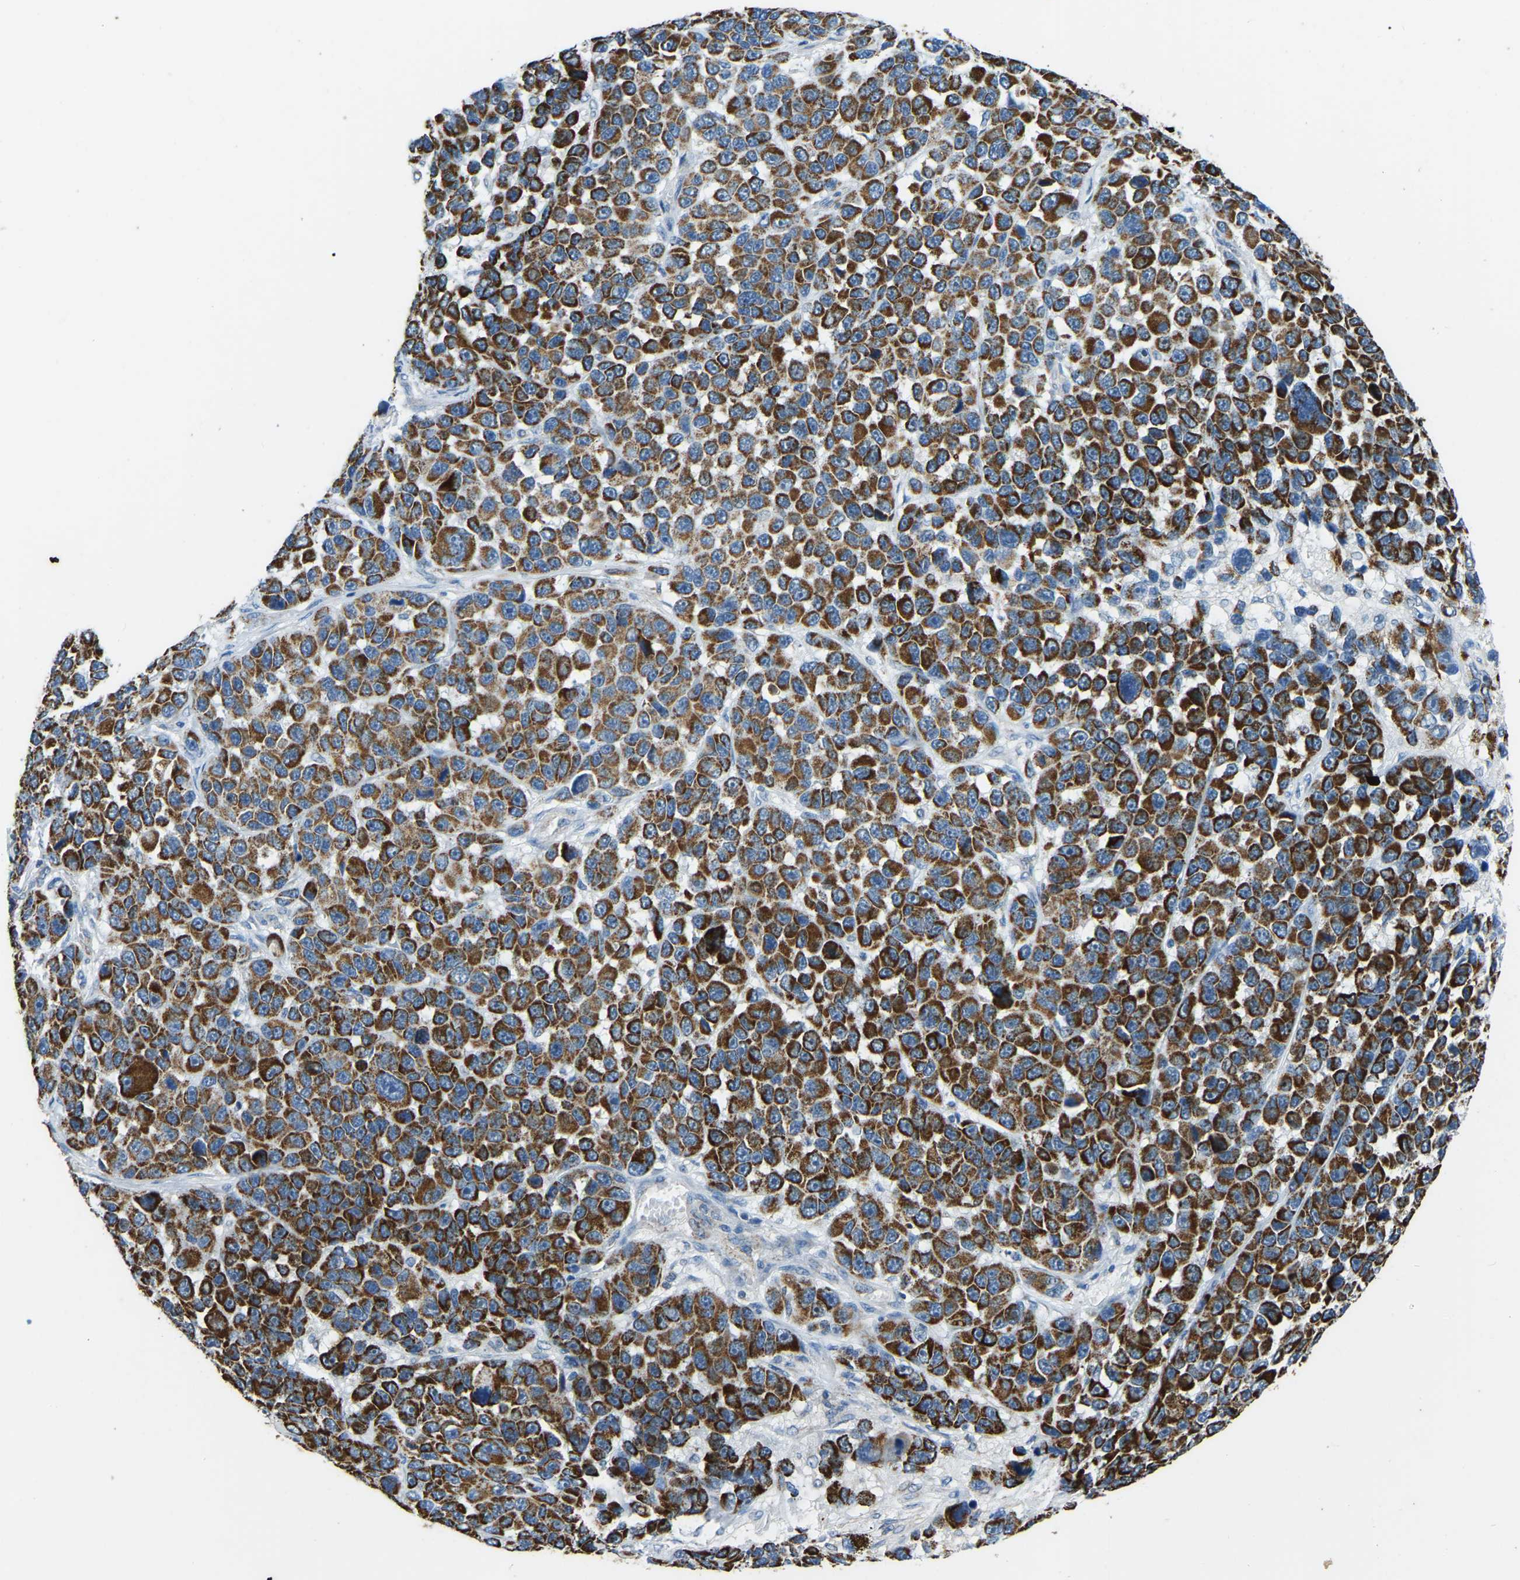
{"staining": {"intensity": "strong", "quantity": ">75%", "location": "cytoplasmic/membranous"}, "tissue": "melanoma", "cell_type": "Tumor cells", "image_type": "cancer", "snomed": [{"axis": "morphology", "description": "Malignant melanoma, NOS"}, {"axis": "topography", "description": "Skin"}], "caption": "DAB (3,3'-diaminobenzidine) immunohistochemical staining of human malignant melanoma demonstrates strong cytoplasmic/membranous protein expression in about >75% of tumor cells.", "gene": "ZNF200", "patient": {"sex": "male", "age": 53}}